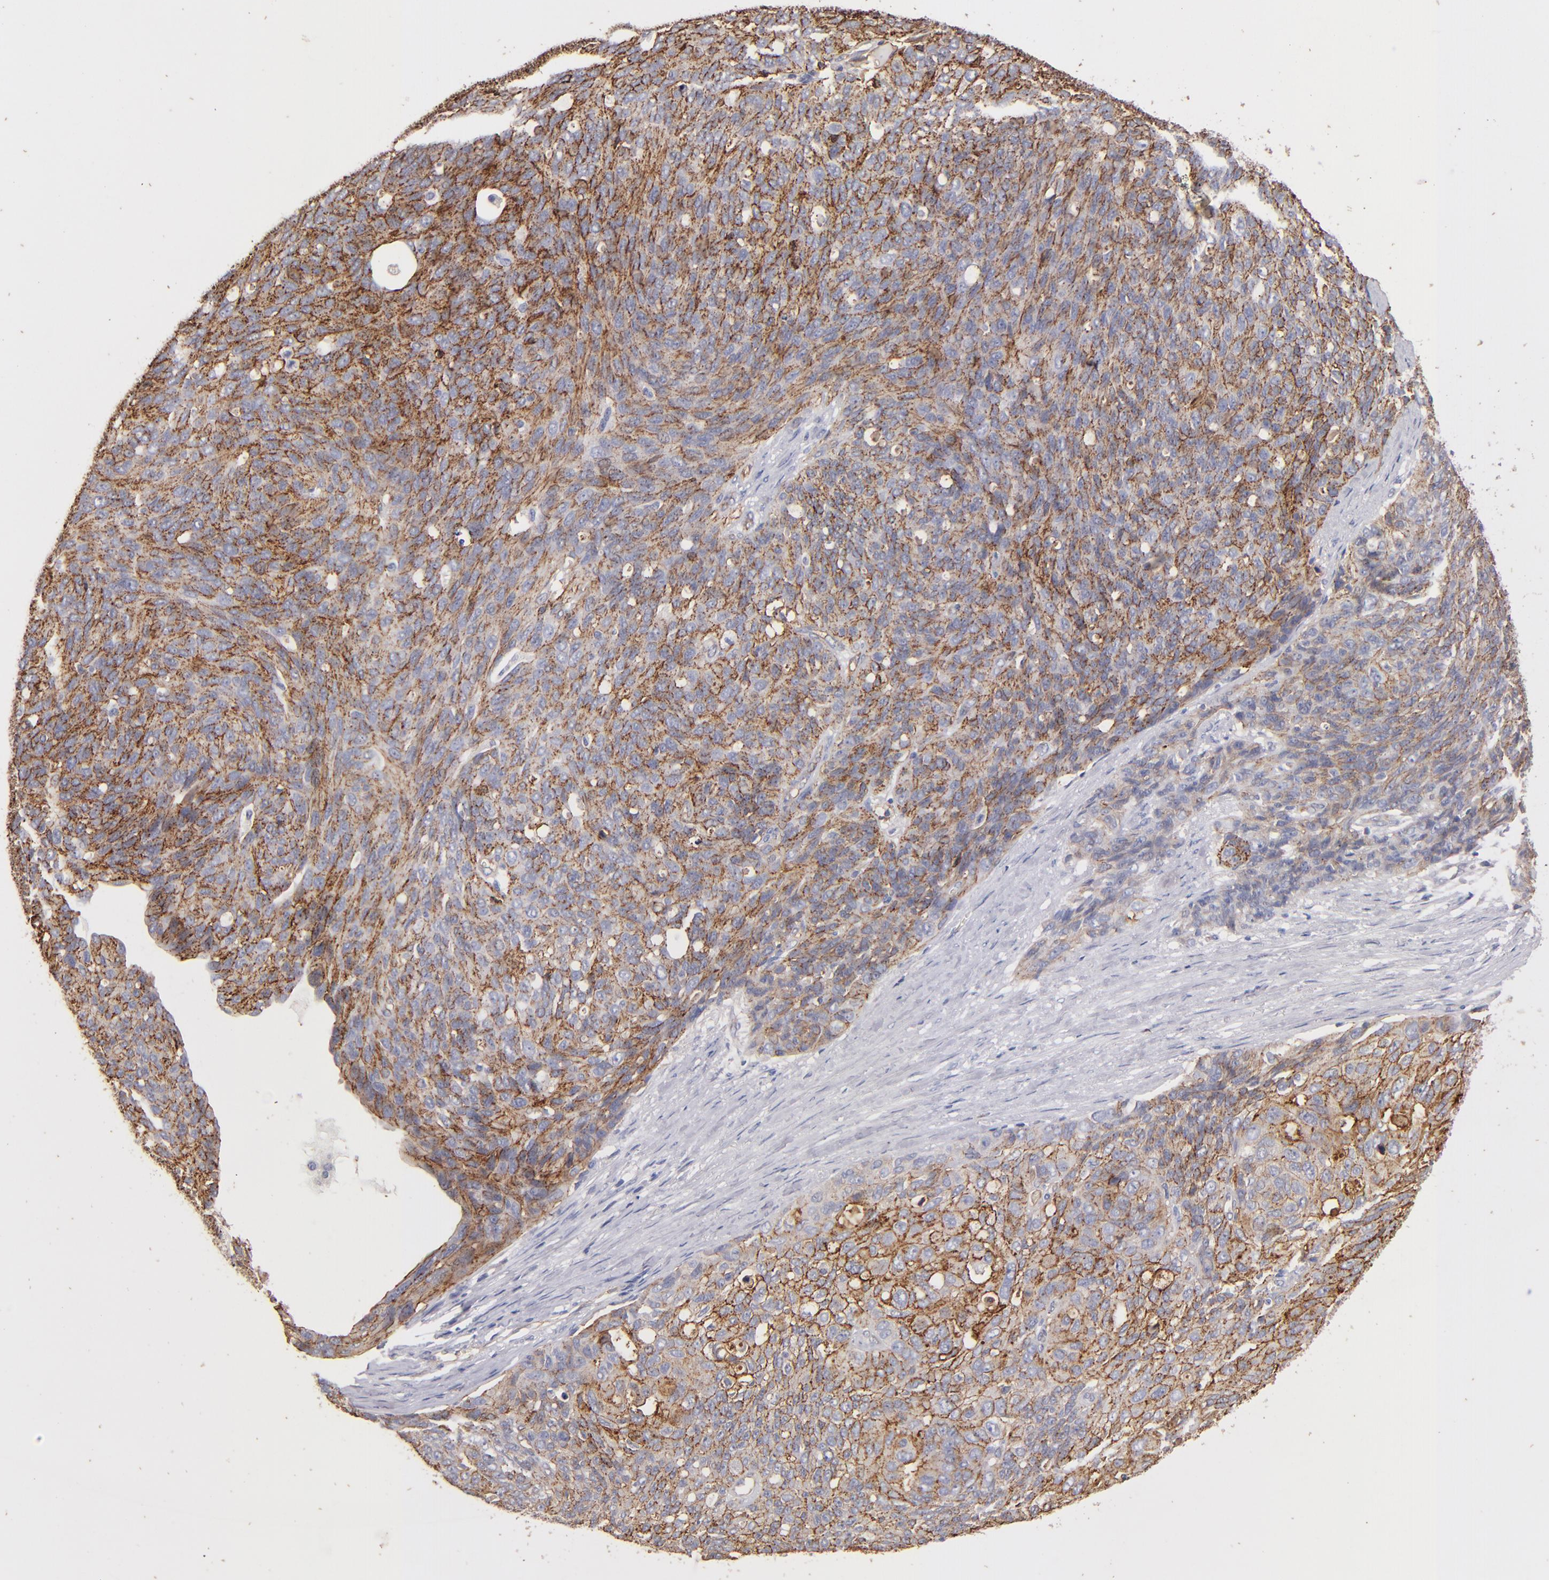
{"staining": {"intensity": "moderate", "quantity": ">75%", "location": "cytoplasmic/membranous"}, "tissue": "ovarian cancer", "cell_type": "Tumor cells", "image_type": "cancer", "snomed": [{"axis": "morphology", "description": "Carcinoma, endometroid"}, {"axis": "topography", "description": "Ovary"}], "caption": "Approximately >75% of tumor cells in ovarian cancer (endometroid carcinoma) display moderate cytoplasmic/membranous protein expression as visualized by brown immunohistochemical staining.", "gene": "CLDN5", "patient": {"sex": "female", "age": 60}}